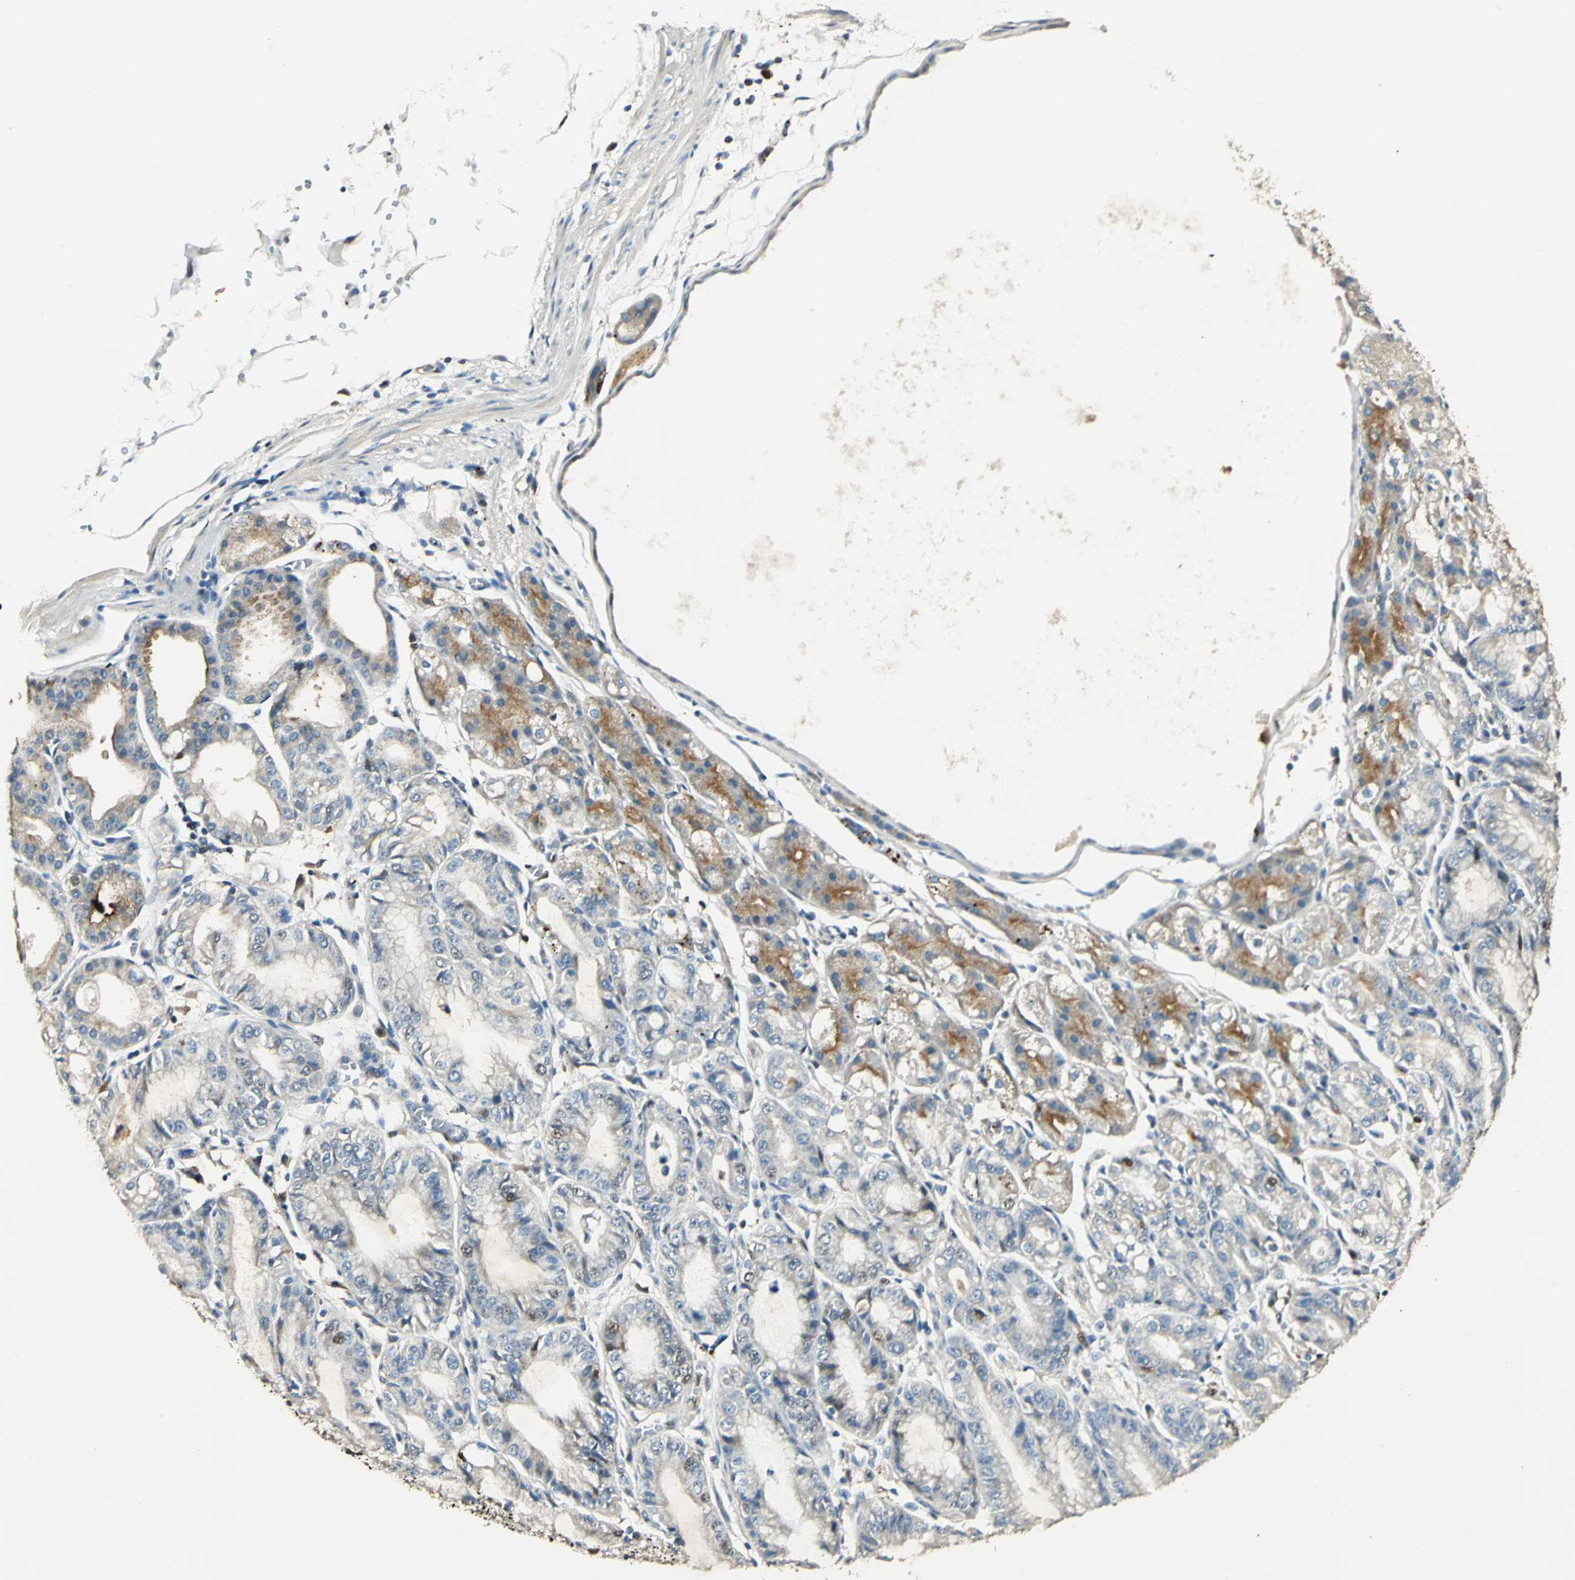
{"staining": {"intensity": "moderate", "quantity": ">75%", "location": "cytoplasmic/membranous,nuclear"}, "tissue": "stomach", "cell_type": "Glandular cells", "image_type": "normal", "snomed": [{"axis": "morphology", "description": "Normal tissue, NOS"}, {"axis": "topography", "description": "Stomach, lower"}], "caption": "This histopathology image demonstrates benign stomach stained with IHC to label a protein in brown. The cytoplasmic/membranous,nuclear of glandular cells show moderate positivity for the protein. Nuclei are counter-stained blue.", "gene": "PPP1R13L", "patient": {"sex": "male", "age": 71}}